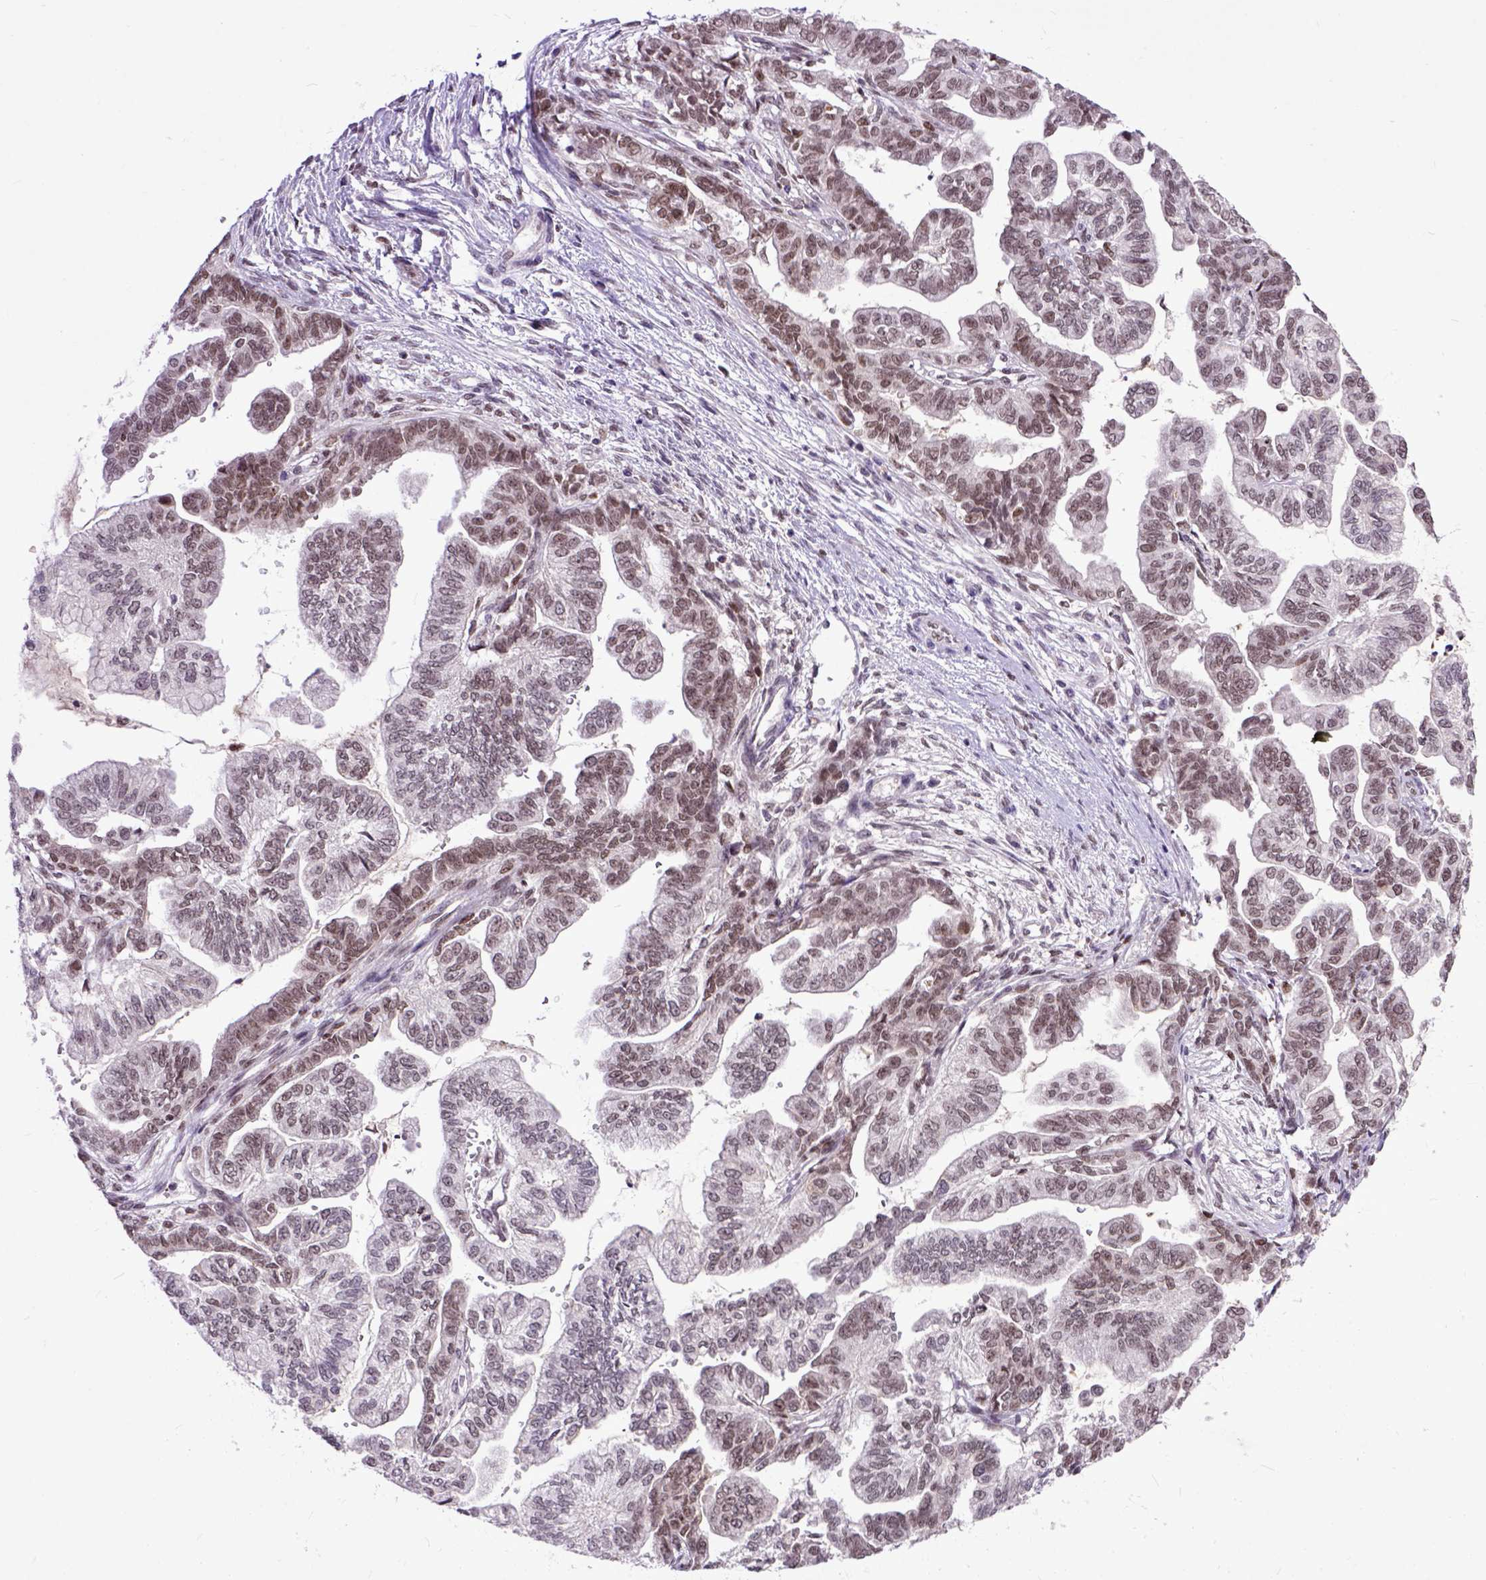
{"staining": {"intensity": "weak", "quantity": "25%-75%", "location": "nuclear"}, "tissue": "stomach cancer", "cell_type": "Tumor cells", "image_type": "cancer", "snomed": [{"axis": "morphology", "description": "Adenocarcinoma, NOS"}, {"axis": "topography", "description": "Stomach"}], "caption": "An image of human stomach adenocarcinoma stained for a protein demonstrates weak nuclear brown staining in tumor cells.", "gene": "RCC2", "patient": {"sex": "male", "age": 83}}